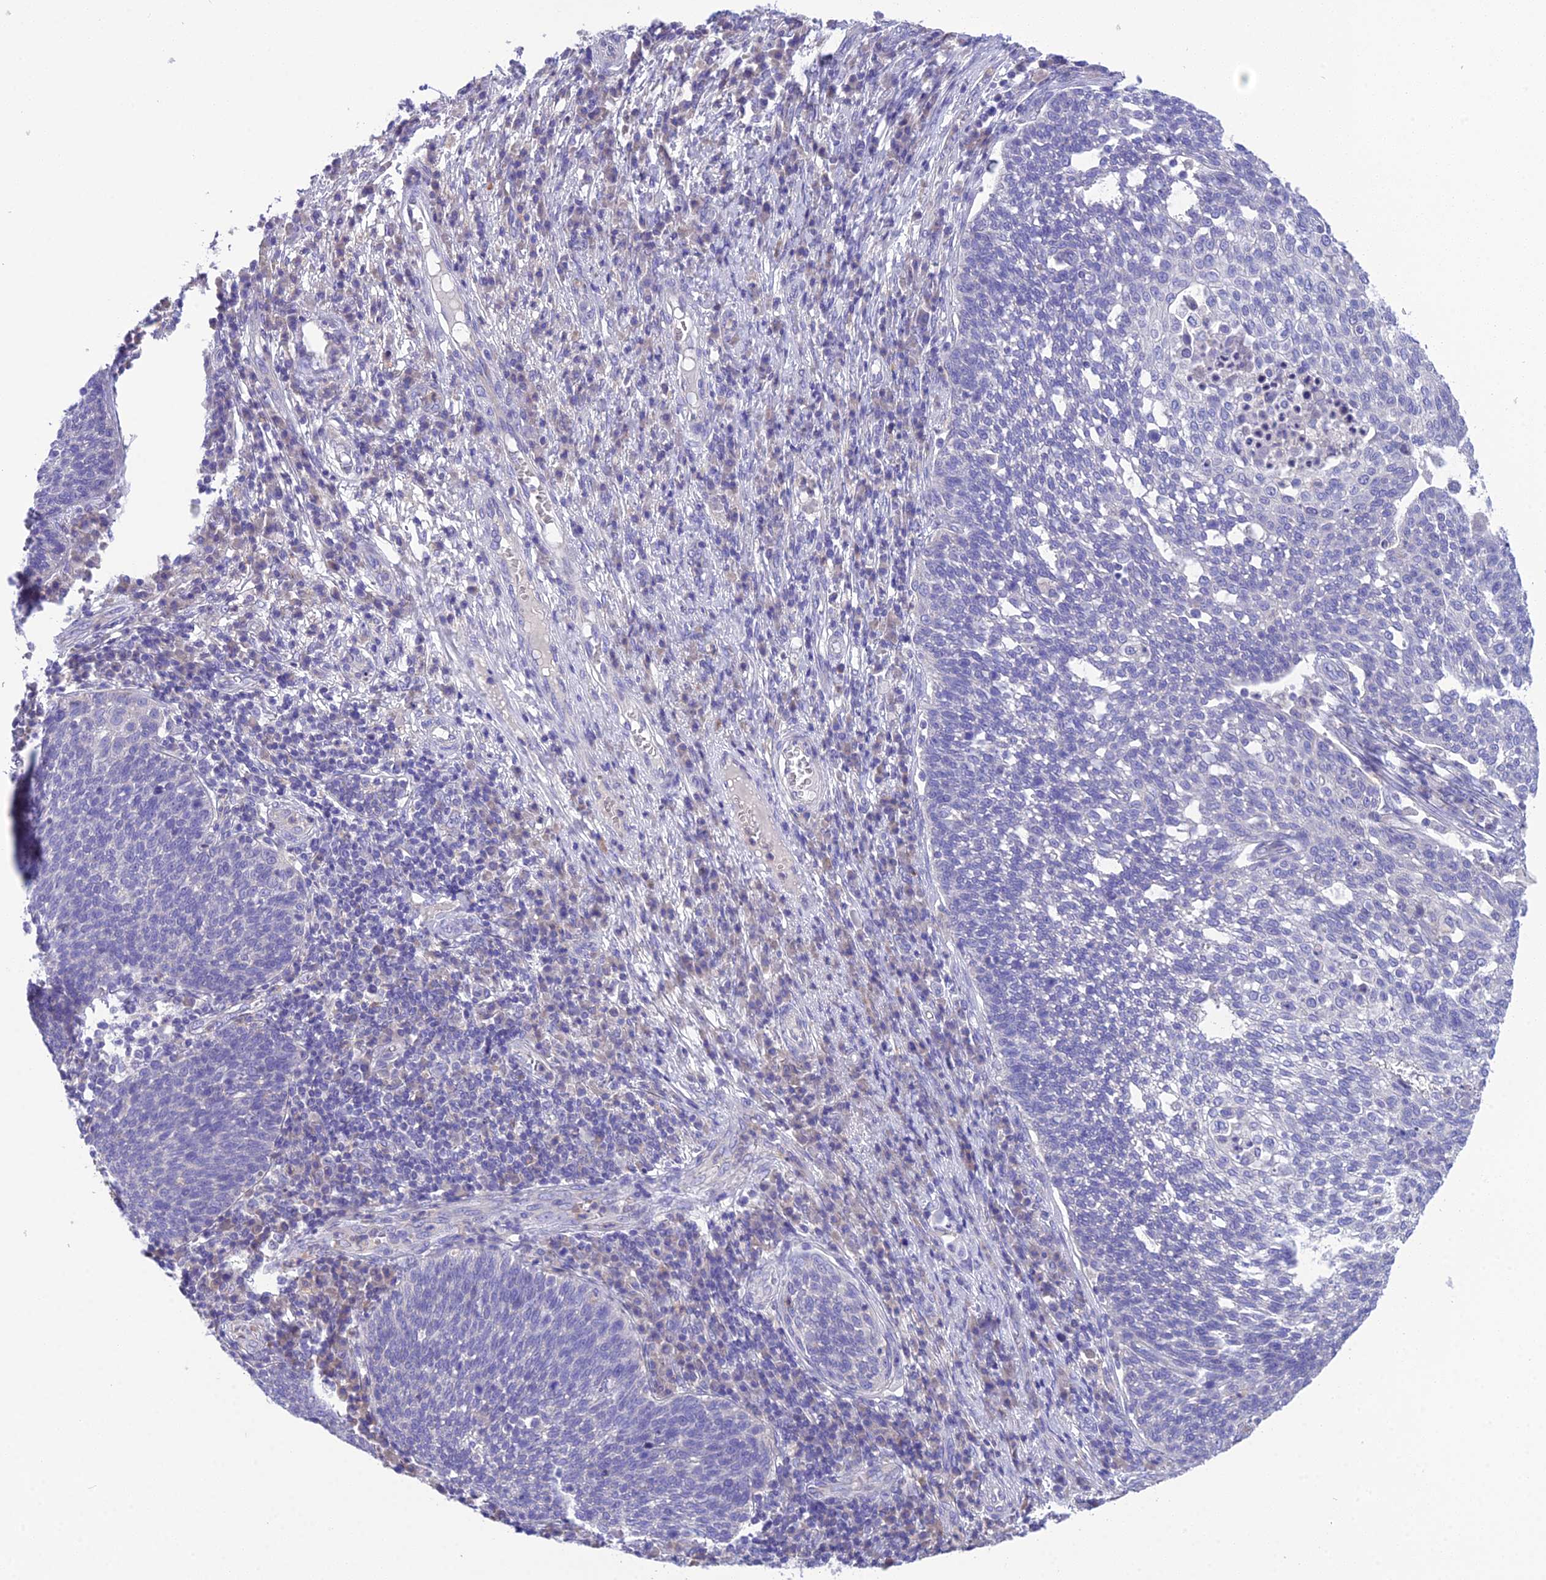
{"staining": {"intensity": "negative", "quantity": "none", "location": "none"}, "tissue": "cervical cancer", "cell_type": "Tumor cells", "image_type": "cancer", "snomed": [{"axis": "morphology", "description": "Squamous cell carcinoma, NOS"}, {"axis": "topography", "description": "Cervix"}], "caption": "A high-resolution histopathology image shows immunohistochemistry (IHC) staining of cervical squamous cell carcinoma, which reveals no significant expression in tumor cells. (DAB (3,3'-diaminobenzidine) IHC, high magnification).", "gene": "KIAA0408", "patient": {"sex": "female", "age": 34}}